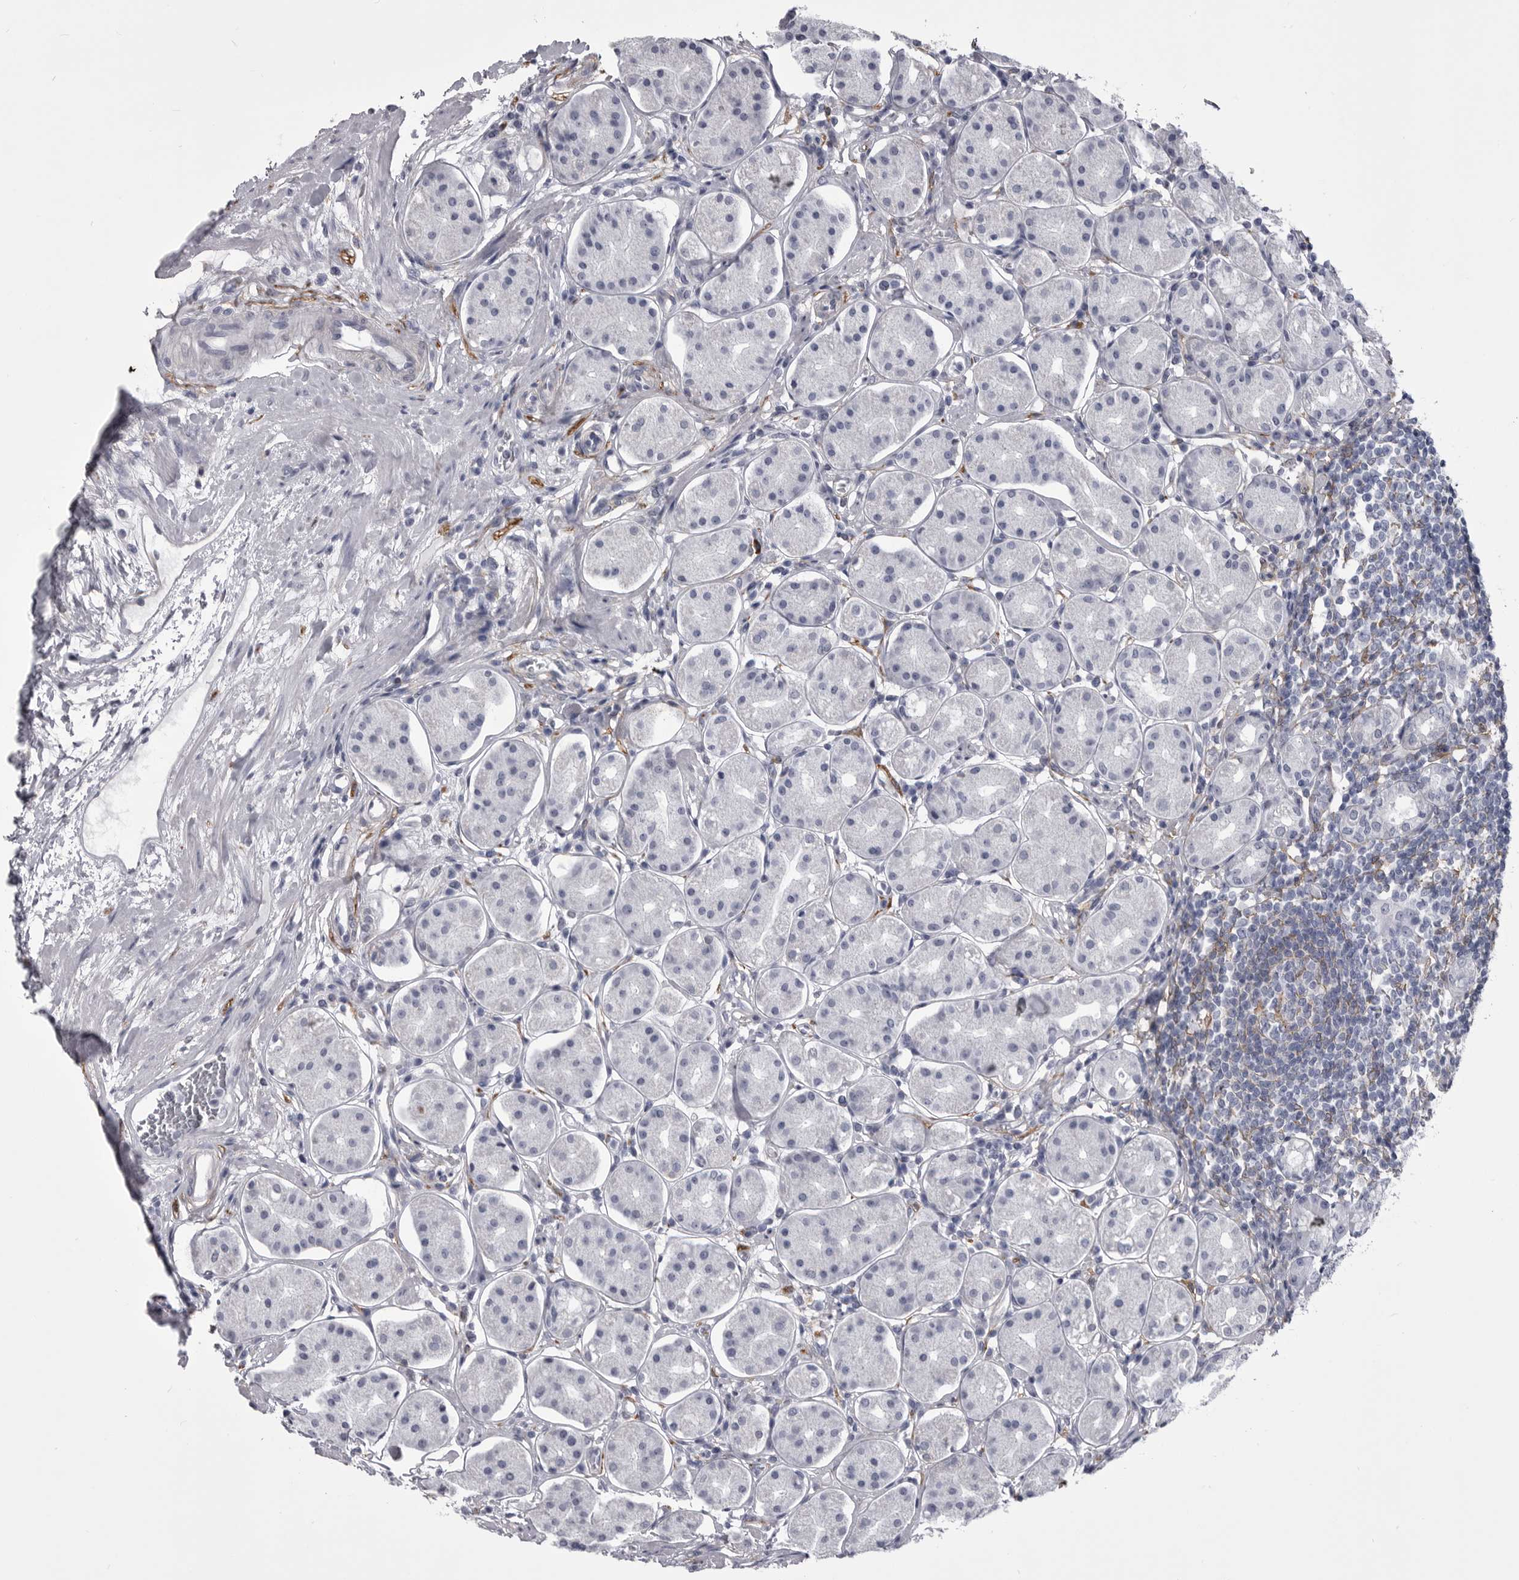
{"staining": {"intensity": "negative", "quantity": "none", "location": "none"}, "tissue": "stomach", "cell_type": "Glandular cells", "image_type": "normal", "snomed": [{"axis": "morphology", "description": "Normal tissue, NOS"}, {"axis": "topography", "description": "Stomach"}, {"axis": "topography", "description": "Stomach, lower"}], "caption": "Histopathology image shows no protein positivity in glandular cells of benign stomach. (DAB (3,3'-diaminobenzidine) IHC visualized using brightfield microscopy, high magnification).", "gene": "ANK2", "patient": {"sex": "female", "age": 56}}